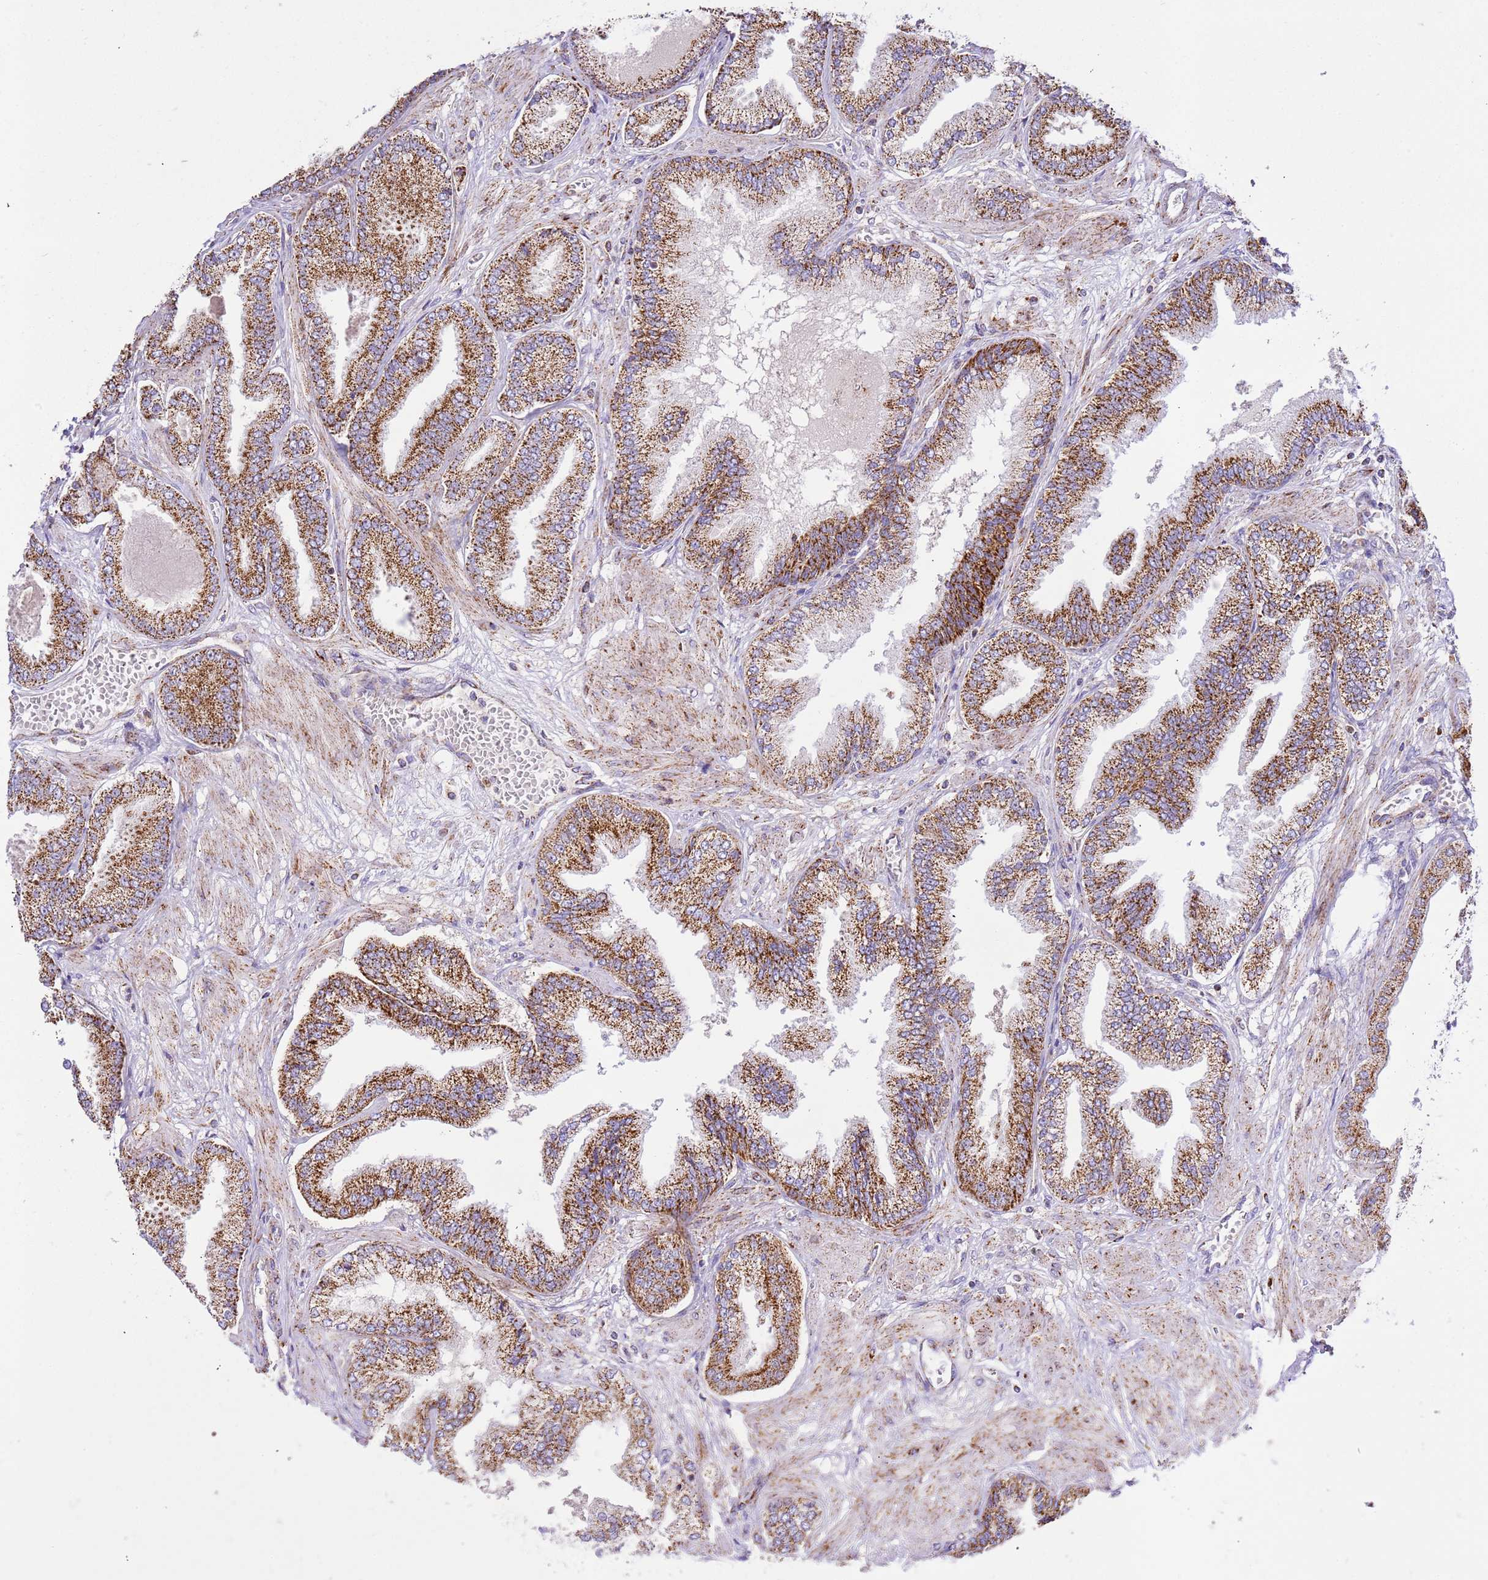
{"staining": {"intensity": "strong", "quantity": ">75%", "location": "cytoplasmic/membranous"}, "tissue": "prostate cancer", "cell_type": "Tumor cells", "image_type": "cancer", "snomed": [{"axis": "morphology", "description": "Adenocarcinoma, Low grade"}, {"axis": "topography", "description": "Prostate"}], "caption": "Protein analysis of prostate cancer tissue reveals strong cytoplasmic/membranous staining in approximately >75% of tumor cells. The staining is performed using DAB brown chromogen to label protein expression. The nuclei are counter-stained blue using hematoxylin.", "gene": "ZBTB39", "patient": {"sex": "male", "age": 55}}